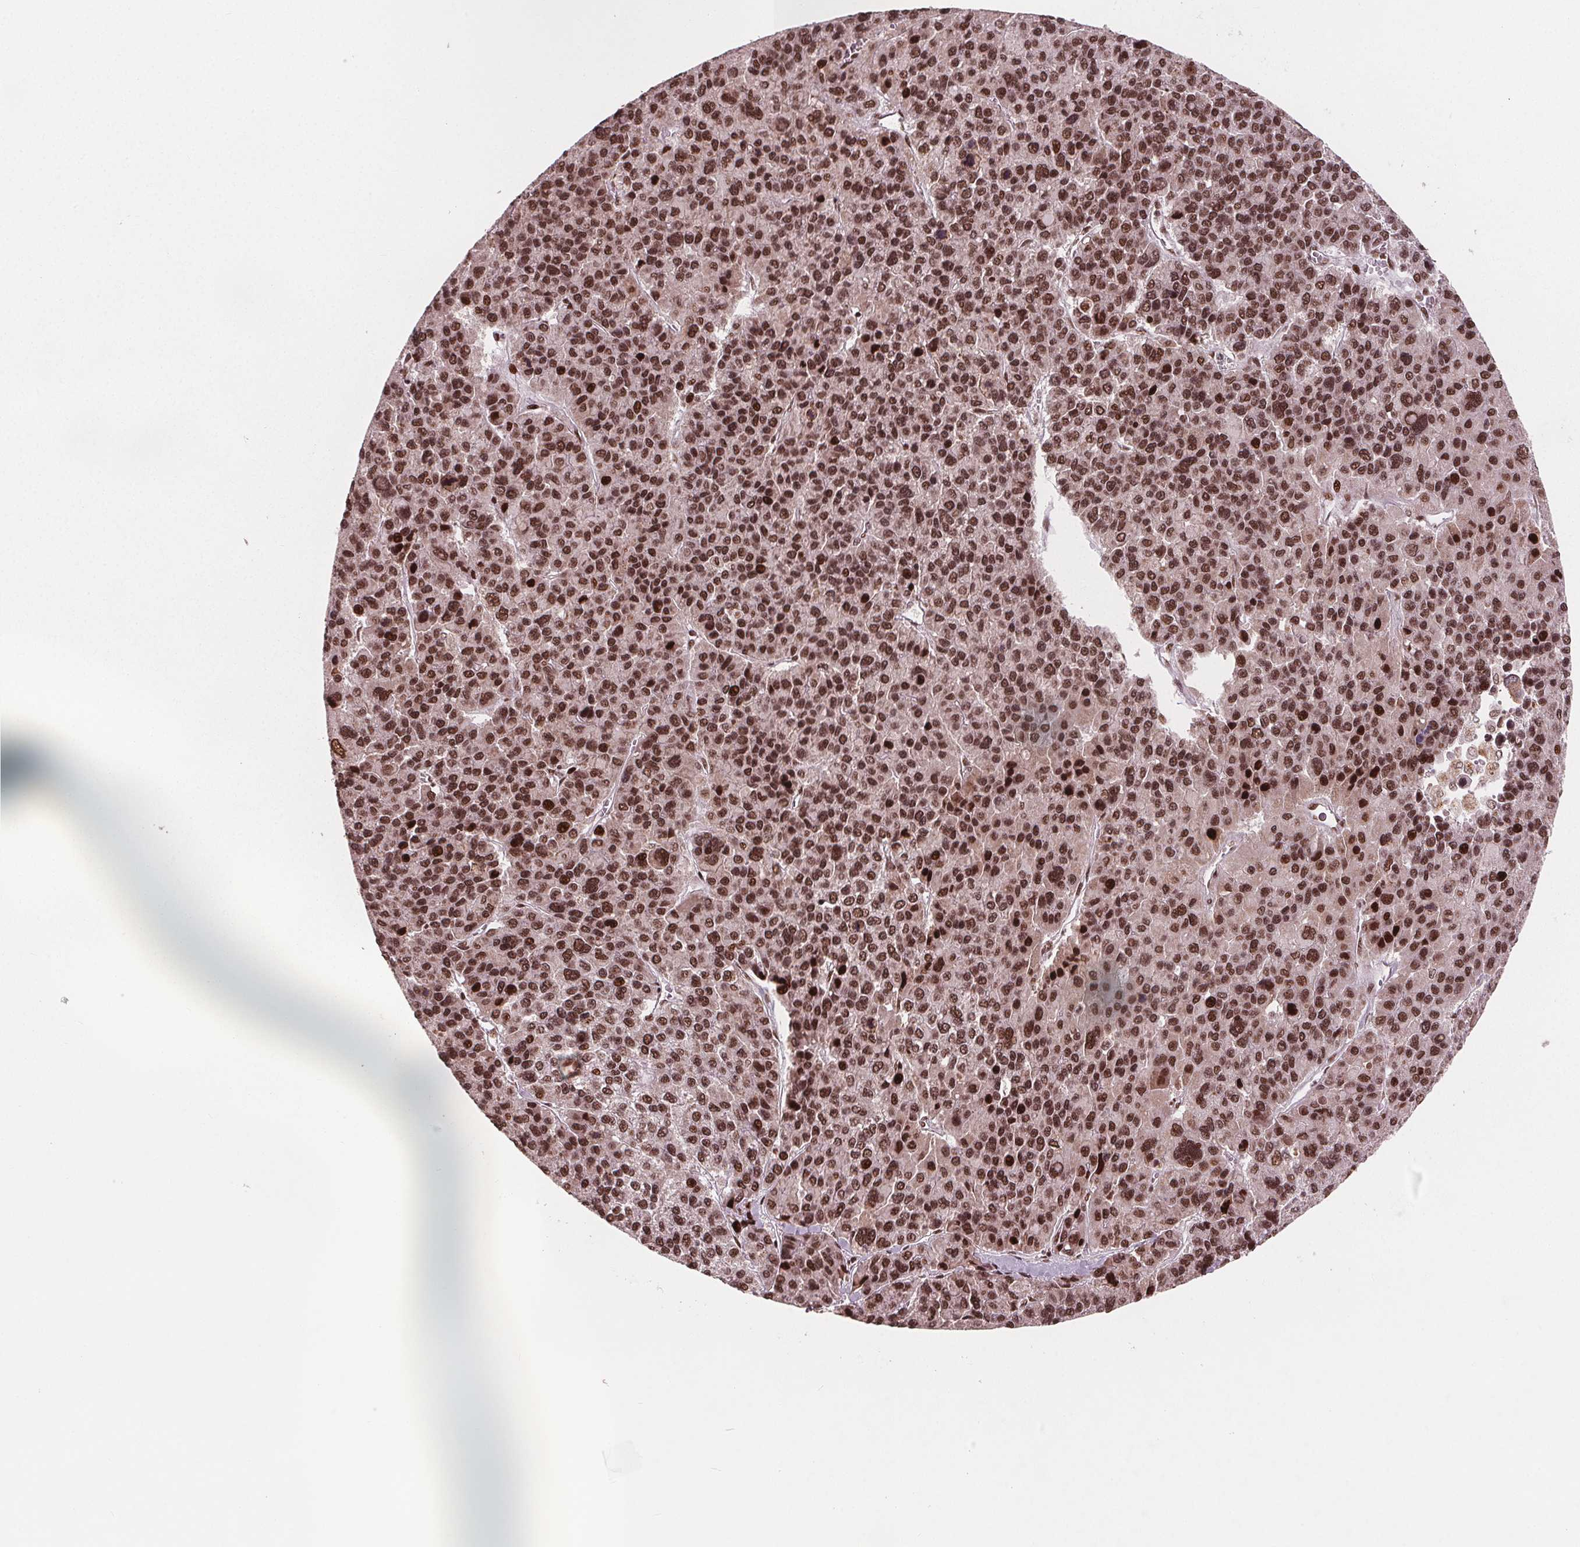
{"staining": {"intensity": "strong", "quantity": ">75%", "location": "nuclear"}, "tissue": "liver cancer", "cell_type": "Tumor cells", "image_type": "cancer", "snomed": [{"axis": "morphology", "description": "Carcinoma, Hepatocellular, NOS"}, {"axis": "topography", "description": "Liver"}], "caption": "This is a histology image of IHC staining of liver cancer (hepatocellular carcinoma), which shows strong expression in the nuclear of tumor cells.", "gene": "SNRNP35", "patient": {"sex": "female", "age": 41}}